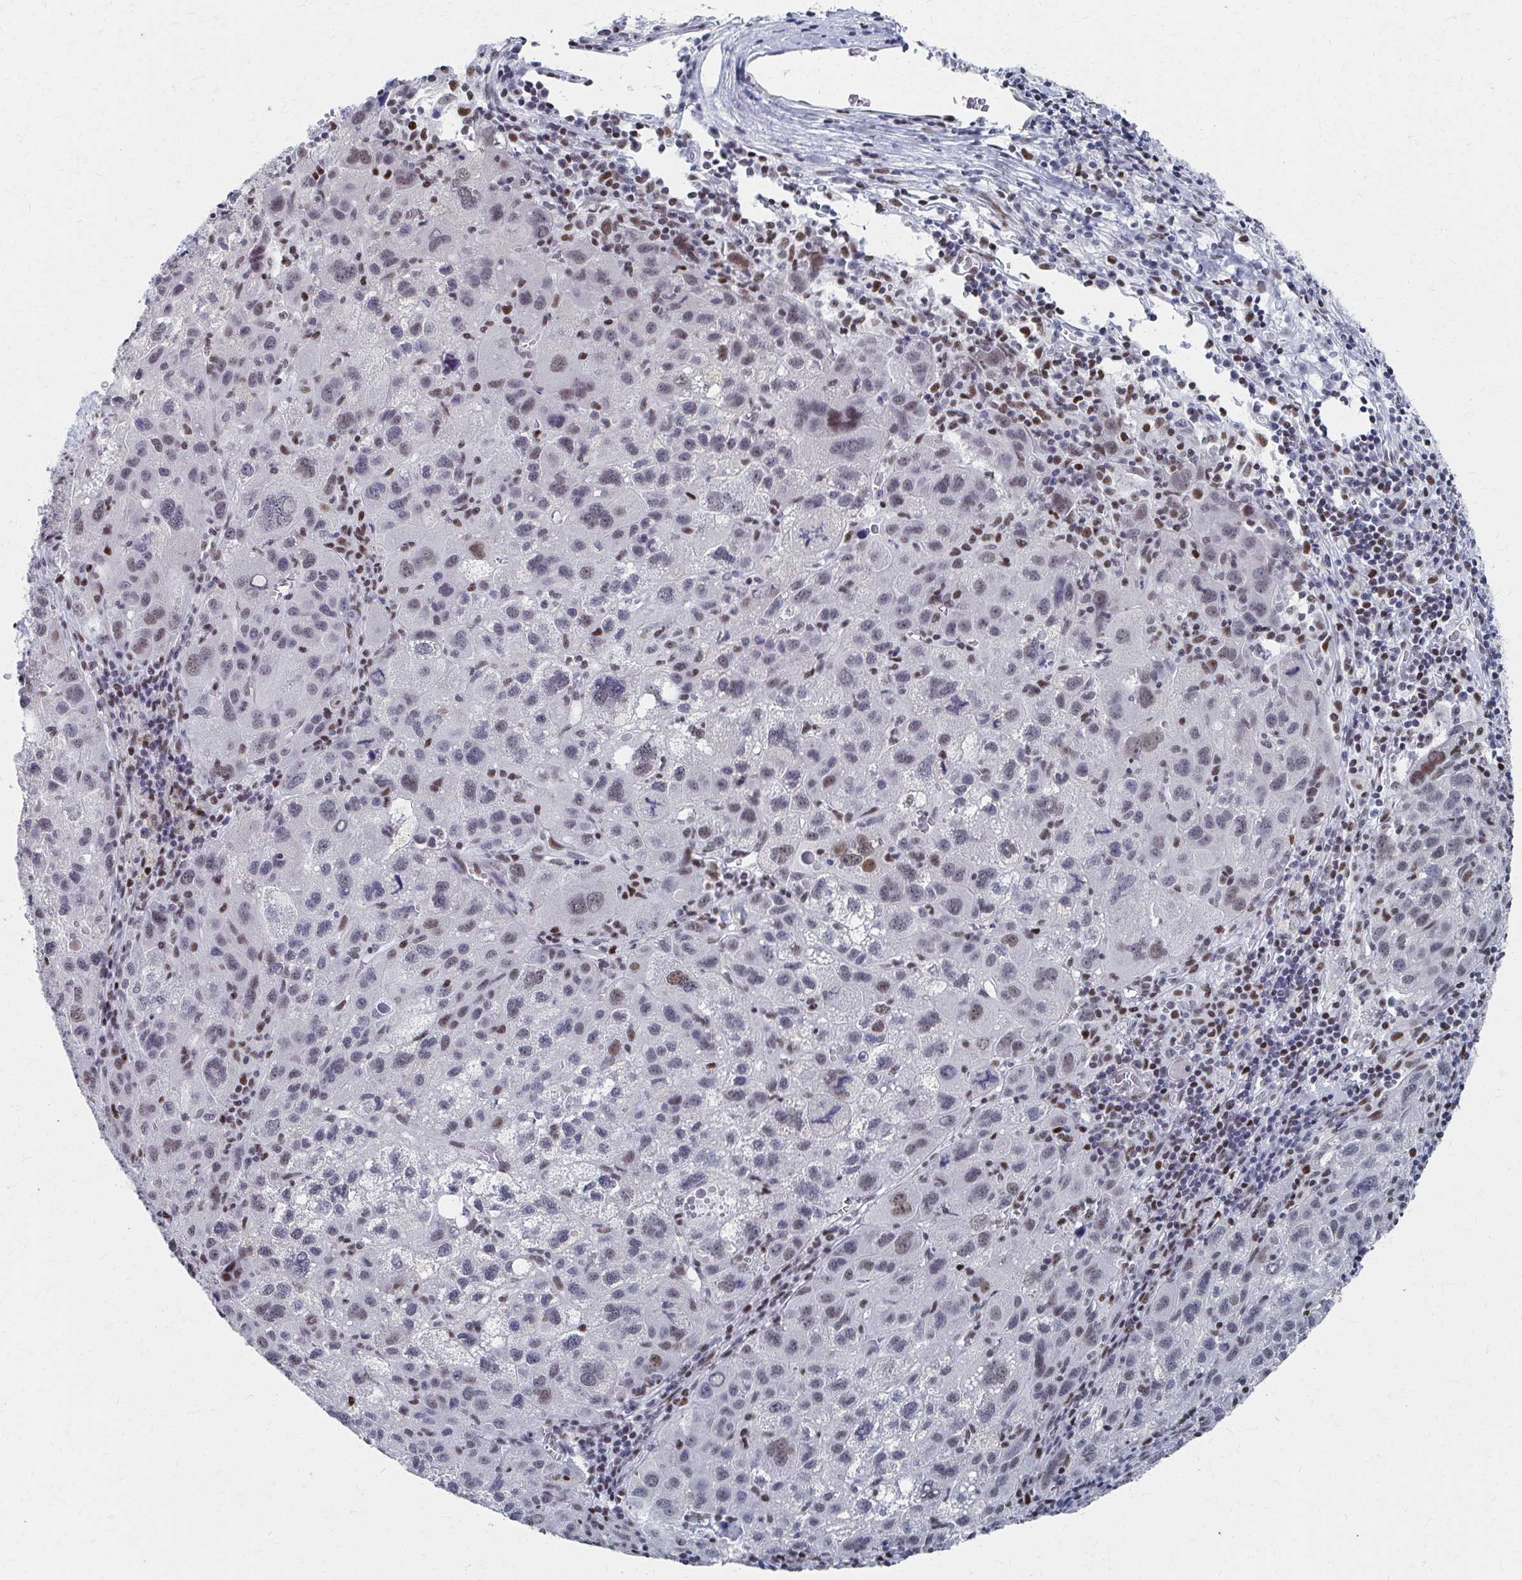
{"staining": {"intensity": "weak", "quantity": "25%-75%", "location": "nuclear"}, "tissue": "liver cancer", "cell_type": "Tumor cells", "image_type": "cancer", "snomed": [{"axis": "morphology", "description": "Carcinoma, Hepatocellular, NOS"}, {"axis": "topography", "description": "Liver"}], "caption": "Liver hepatocellular carcinoma tissue displays weak nuclear staining in approximately 25%-75% of tumor cells", "gene": "CDIN1", "patient": {"sex": "female", "age": 77}}